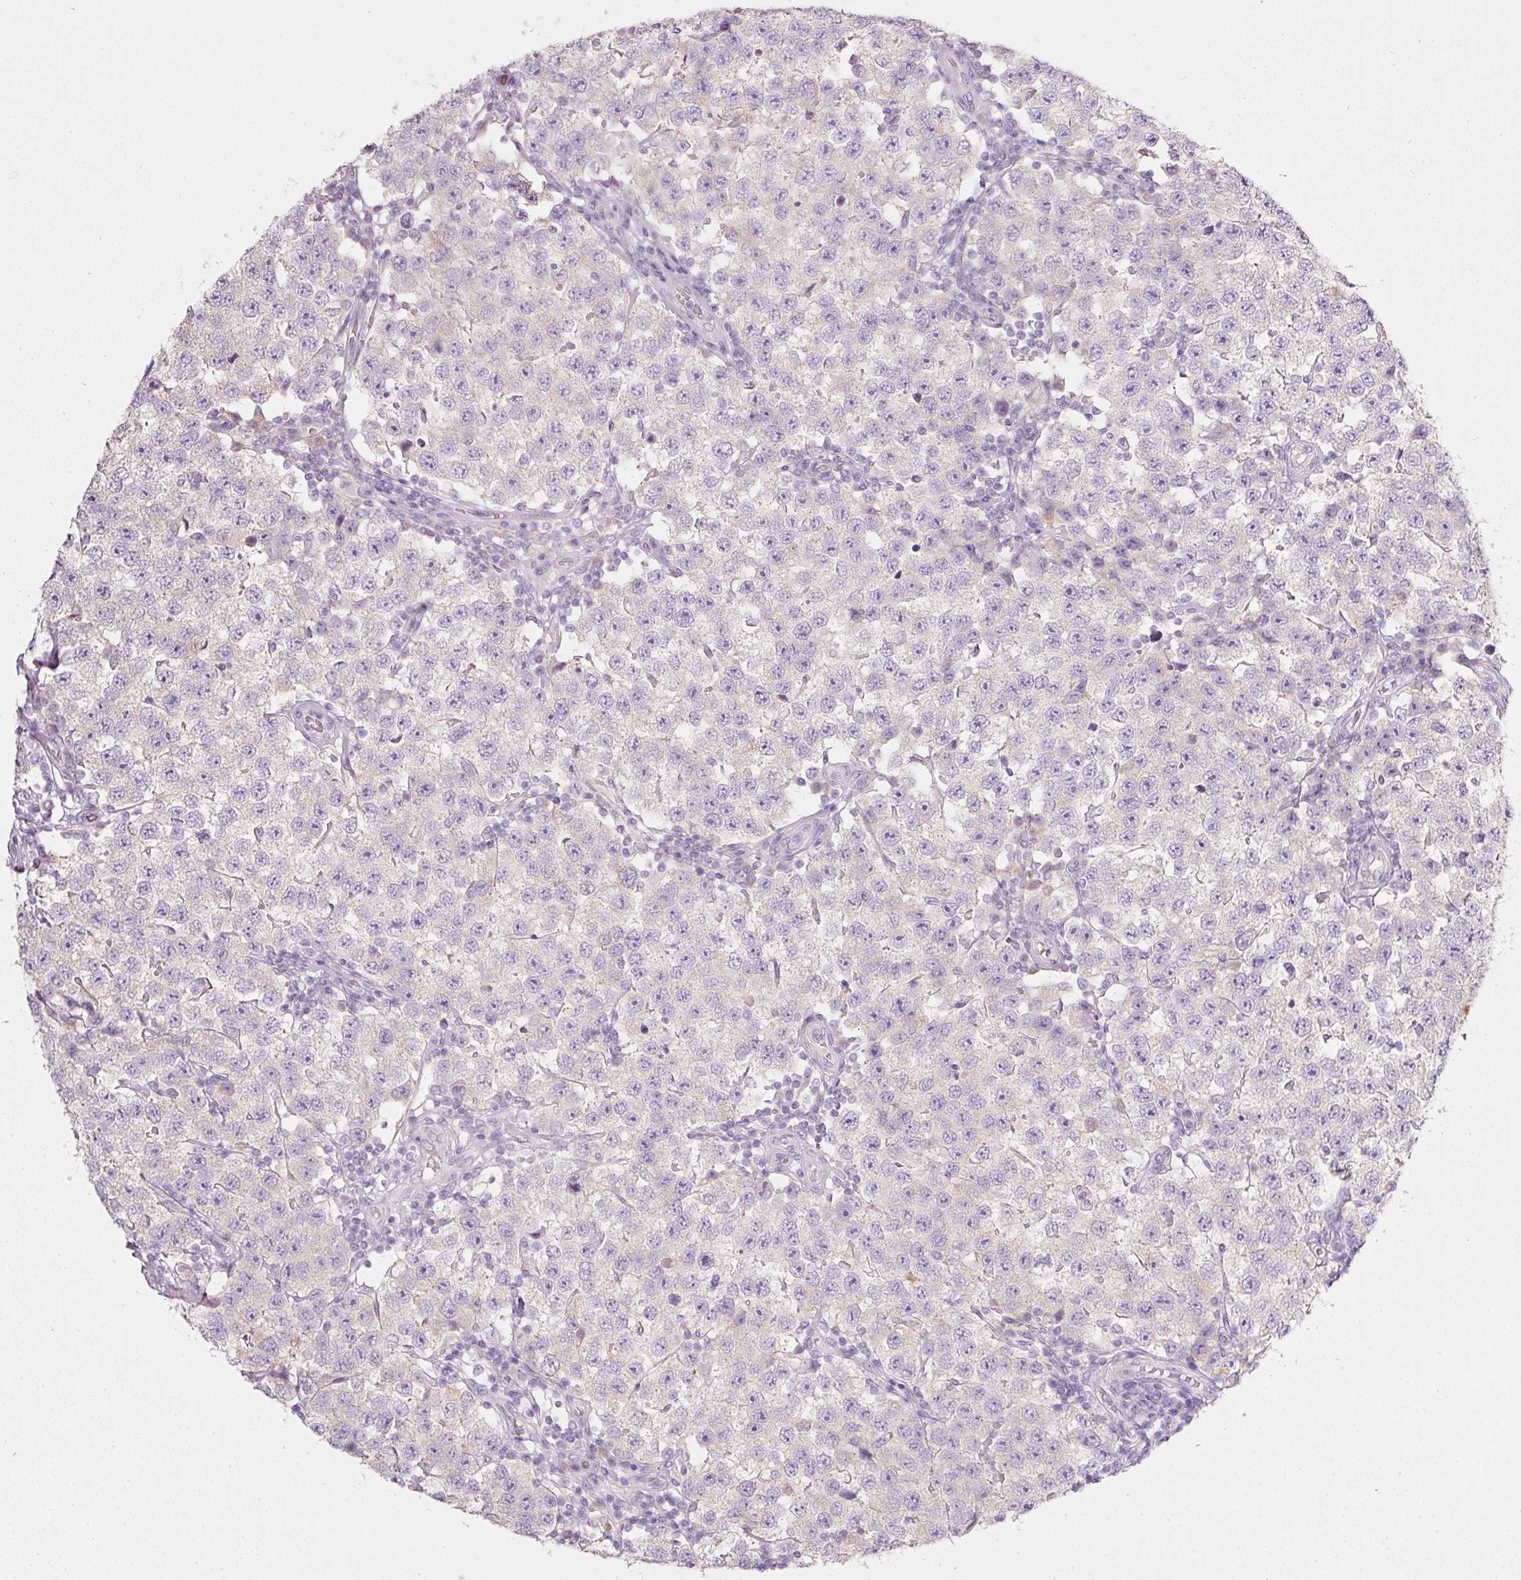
{"staining": {"intensity": "negative", "quantity": "none", "location": "none"}, "tissue": "testis cancer", "cell_type": "Tumor cells", "image_type": "cancer", "snomed": [{"axis": "morphology", "description": "Seminoma, NOS"}, {"axis": "topography", "description": "Testis"}], "caption": "This is an immunohistochemistry photomicrograph of human seminoma (testis). There is no positivity in tumor cells.", "gene": "PDXDC1", "patient": {"sex": "male", "age": 34}}